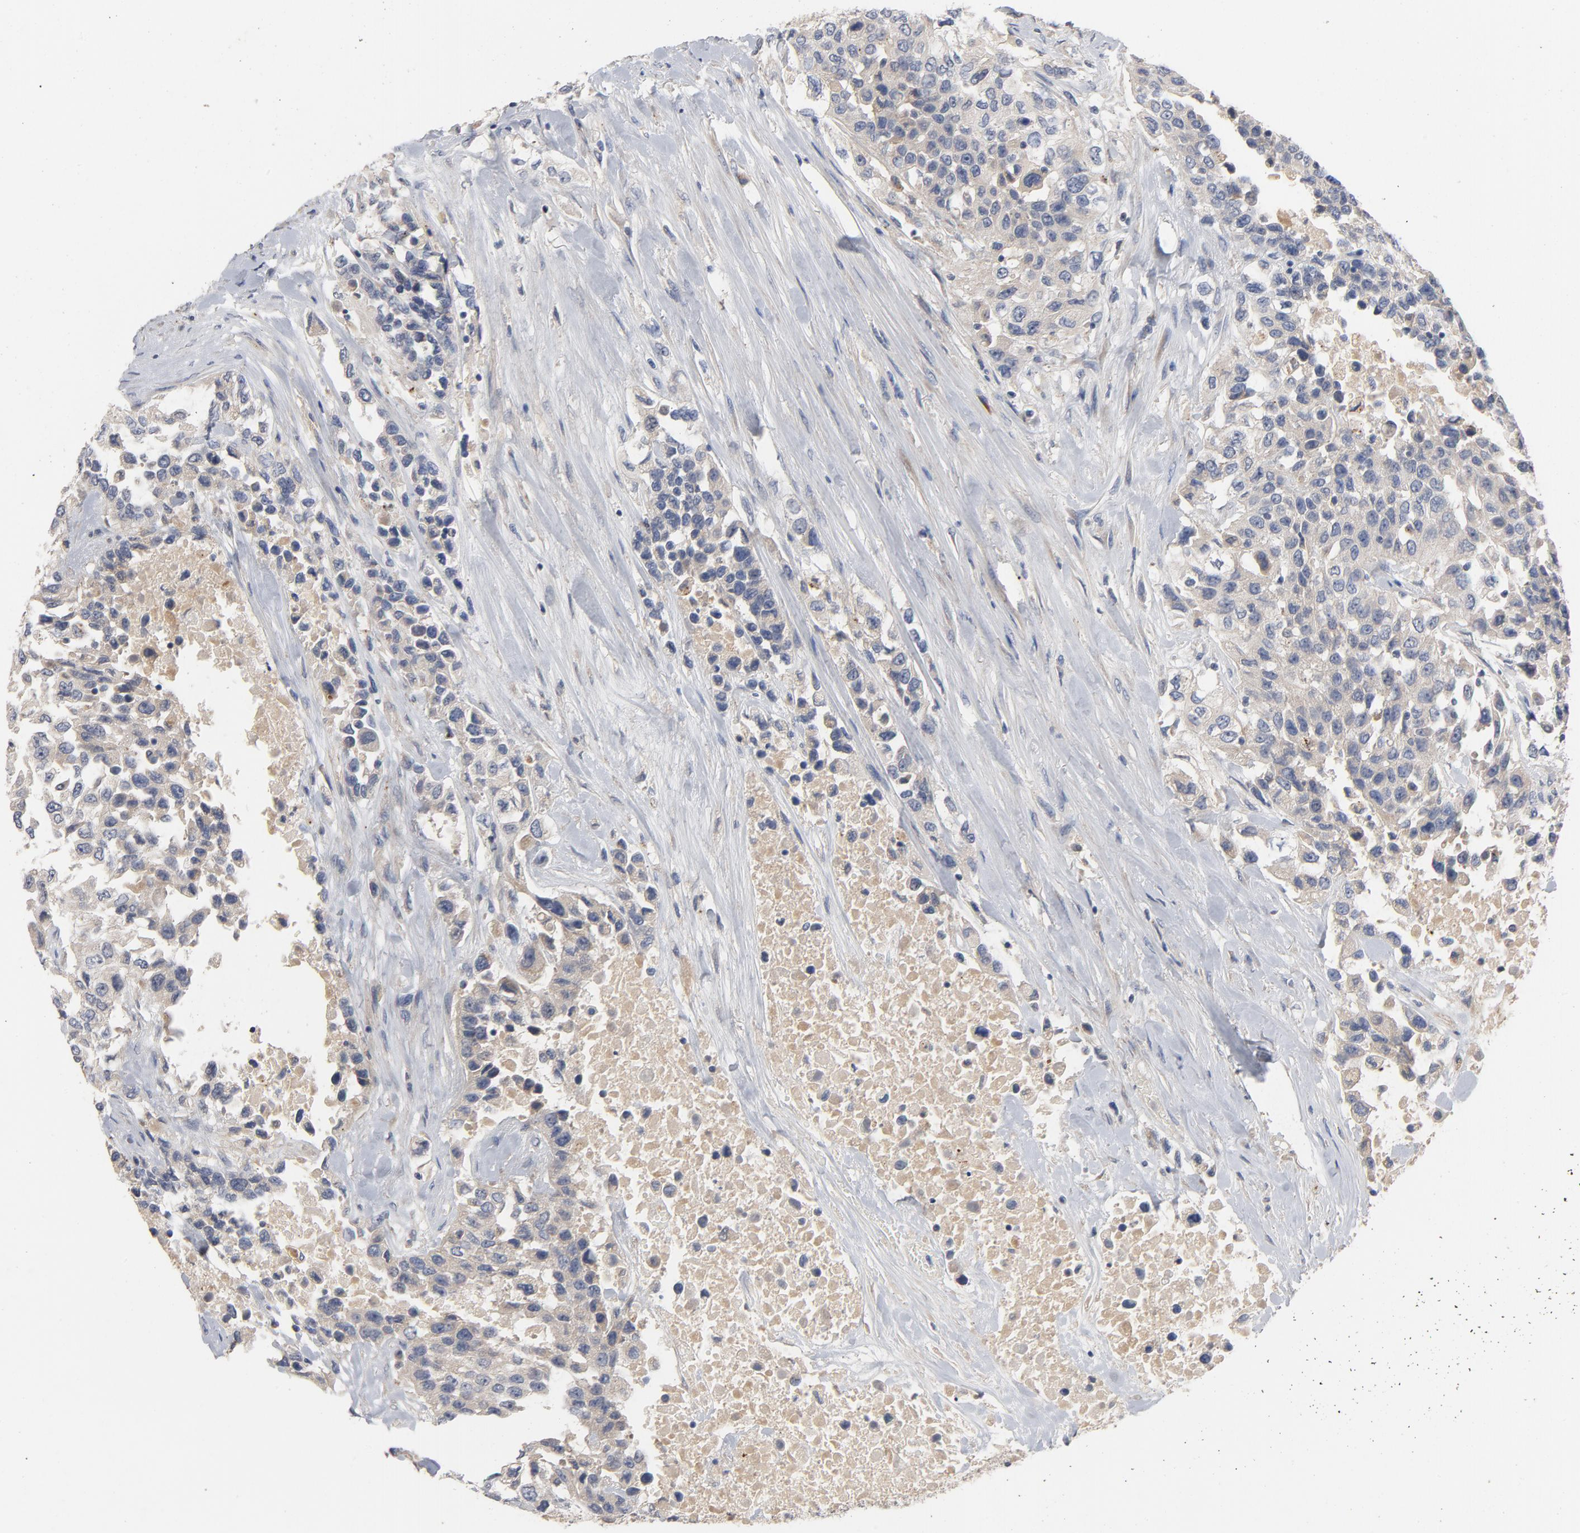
{"staining": {"intensity": "weak", "quantity": ">75%", "location": "cytoplasmic/membranous"}, "tissue": "urothelial cancer", "cell_type": "Tumor cells", "image_type": "cancer", "snomed": [{"axis": "morphology", "description": "Urothelial carcinoma, High grade"}, {"axis": "topography", "description": "Urinary bladder"}], "caption": "About >75% of tumor cells in human urothelial cancer reveal weak cytoplasmic/membranous protein staining as visualized by brown immunohistochemical staining.", "gene": "CCDC134", "patient": {"sex": "female", "age": 80}}